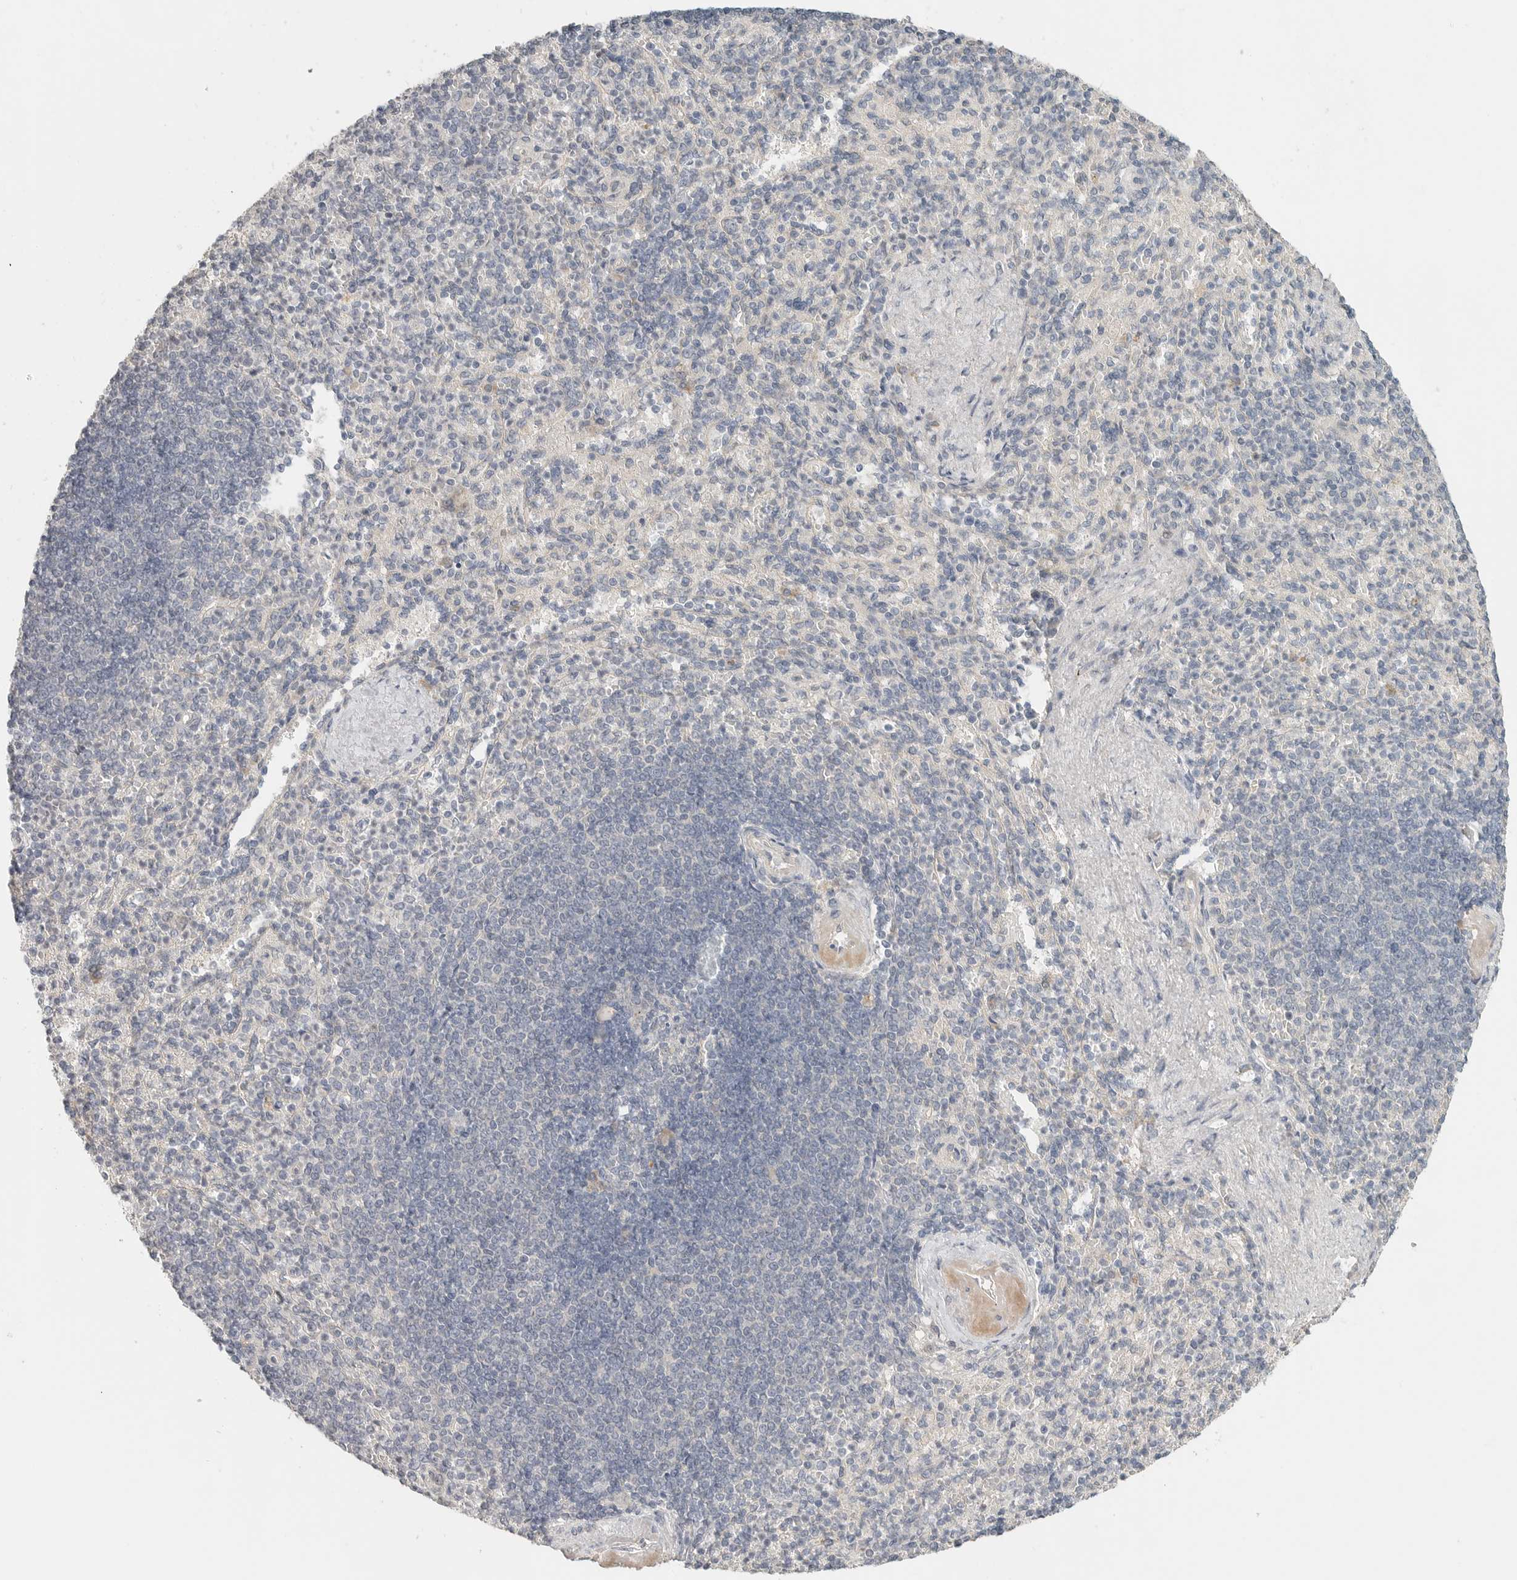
{"staining": {"intensity": "negative", "quantity": "none", "location": "none"}, "tissue": "spleen", "cell_type": "Cells in red pulp", "image_type": "normal", "snomed": [{"axis": "morphology", "description": "Normal tissue, NOS"}, {"axis": "topography", "description": "Spleen"}], "caption": "Cells in red pulp show no significant staining in normal spleen.", "gene": "HDAC6", "patient": {"sex": "female", "age": 74}}